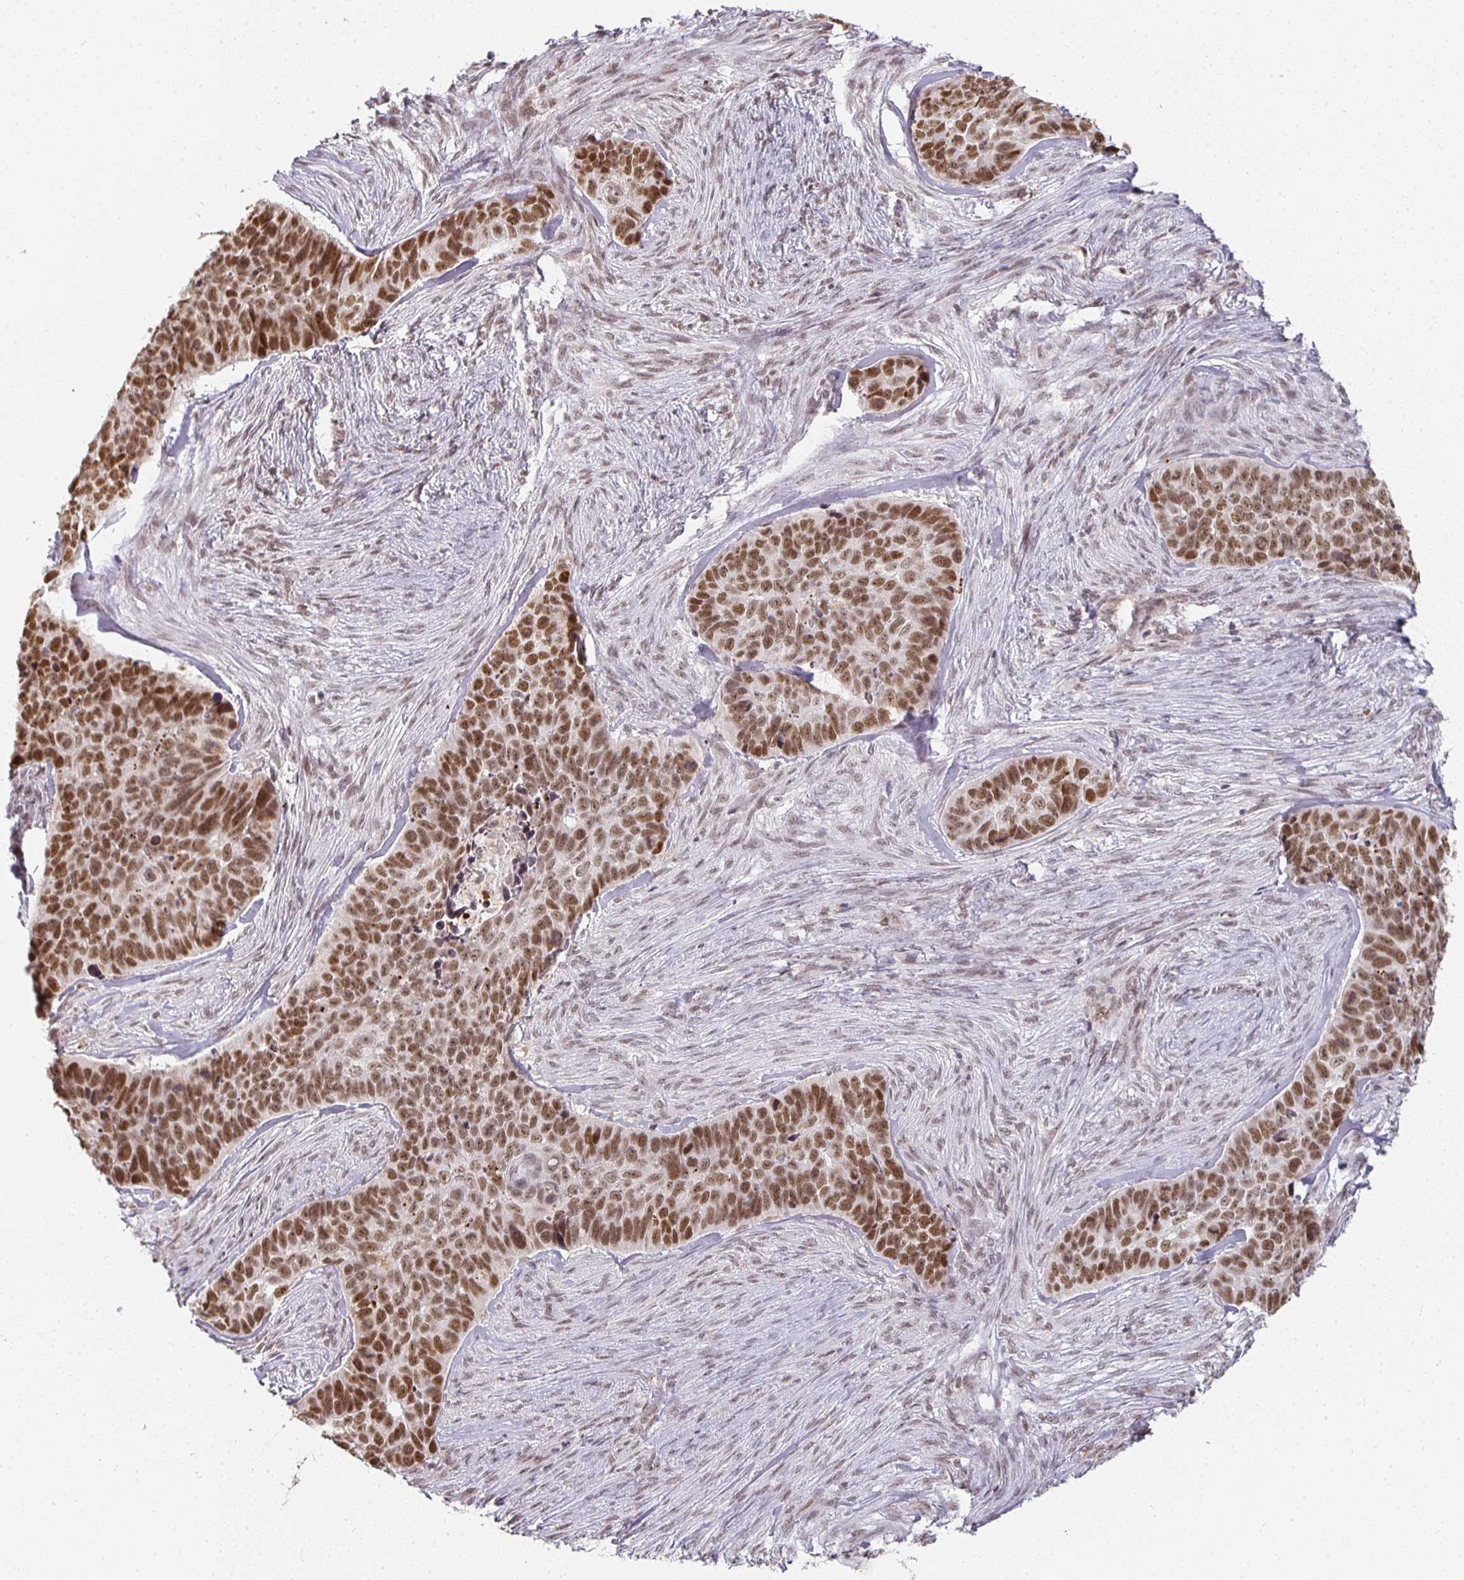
{"staining": {"intensity": "moderate", "quantity": ">75%", "location": "nuclear"}, "tissue": "skin cancer", "cell_type": "Tumor cells", "image_type": "cancer", "snomed": [{"axis": "morphology", "description": "Basal cell carcinoma"}, {"axis": "topography", "description": "Skin"}], "caption": "Moderate nuclear positivity for a protein is present in approximately >75% of tumor cells of basal cell carcinoma (skin) using immunohistochemistry.", "gene": "SMARCA2", "patient": {"sex": "female", "age": 82}}